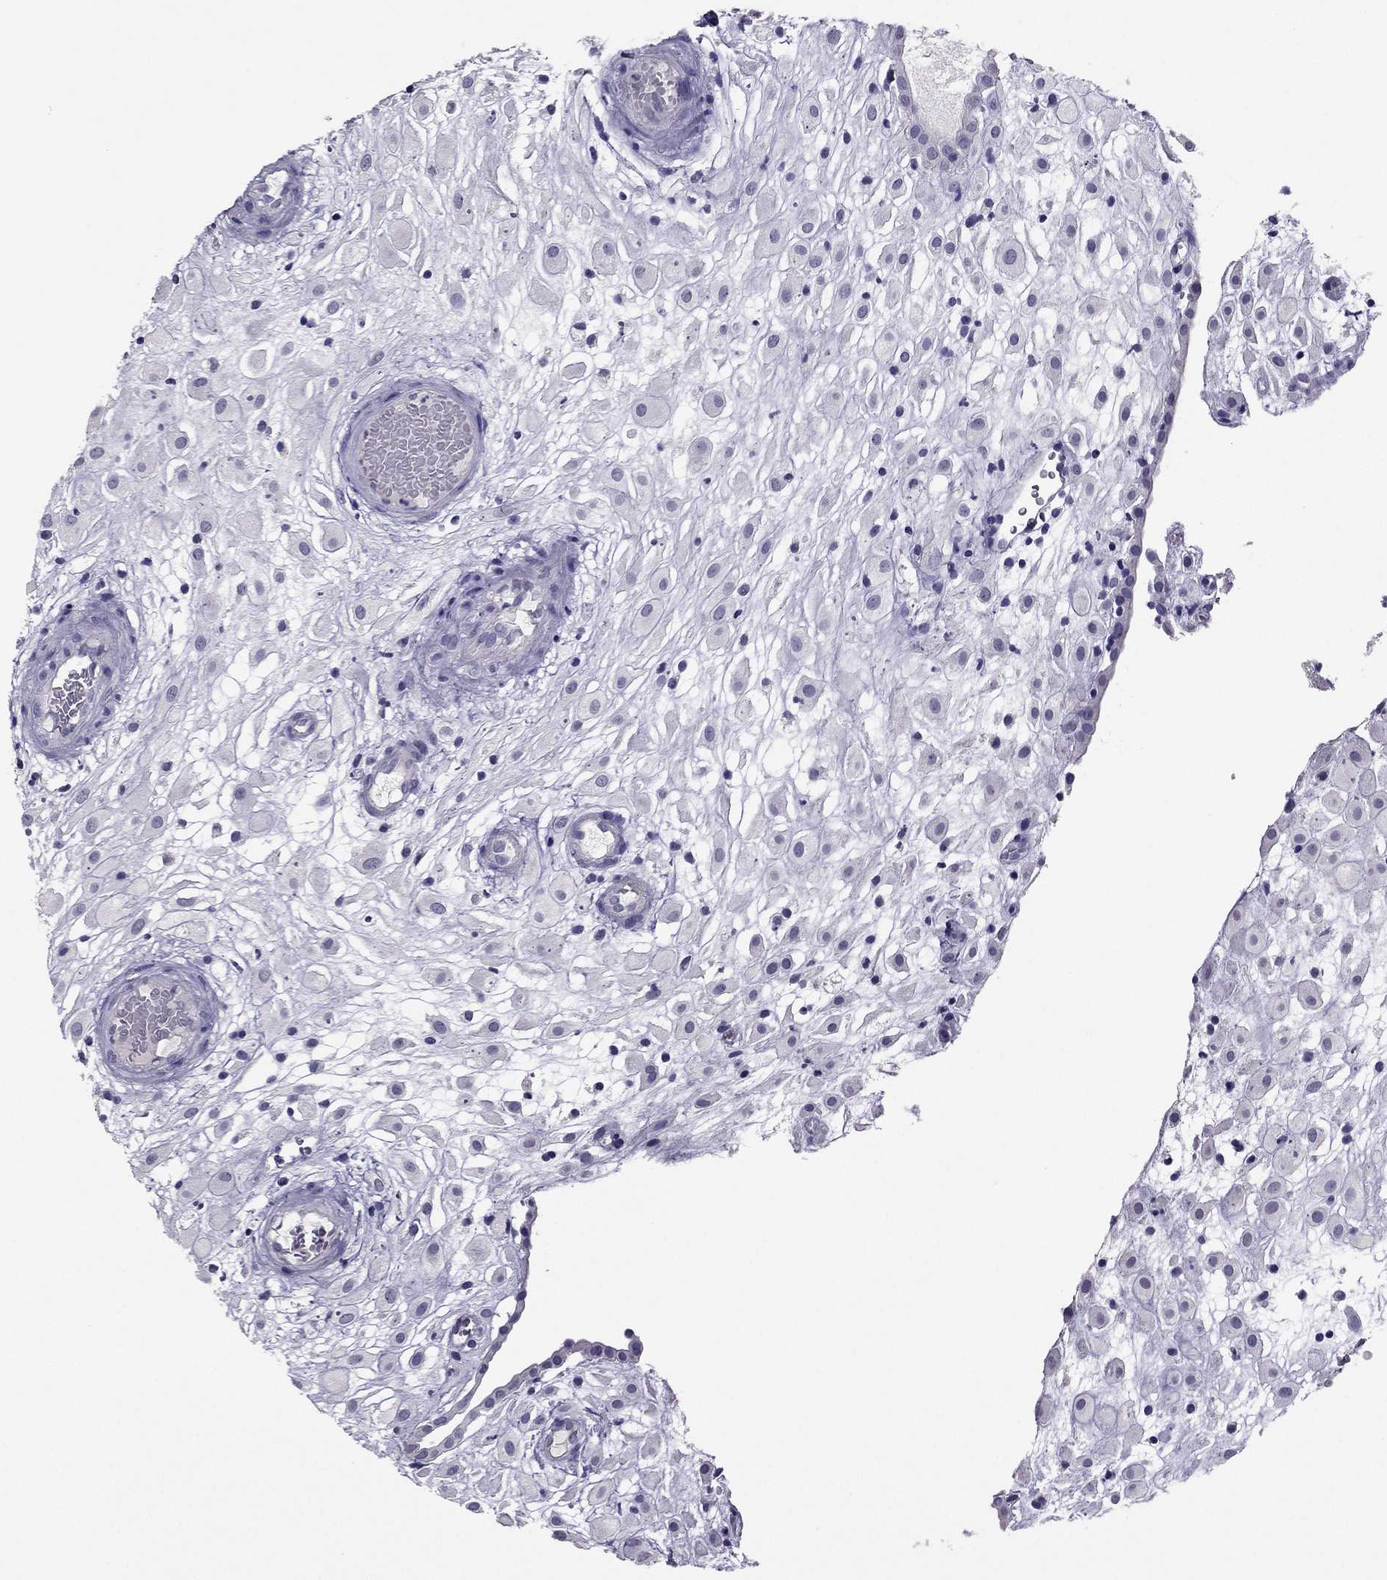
{"staining": {"intensity": "negative", "quantity": "none", "location": "none"}, "tissue": "placenta", "cell_type": "Decidual cells", "image_type": "normal", "snomed": [{"axis": "morphology", "description": "Normal tissue, NOS"}, {"axis": "topography", "description": "Placenta"}], "caption": "Image shows no protein positivity in decidual cells of unremarkable placenta.", "gene": "RHO", "patient": {"sex": "female", "age": 24}}